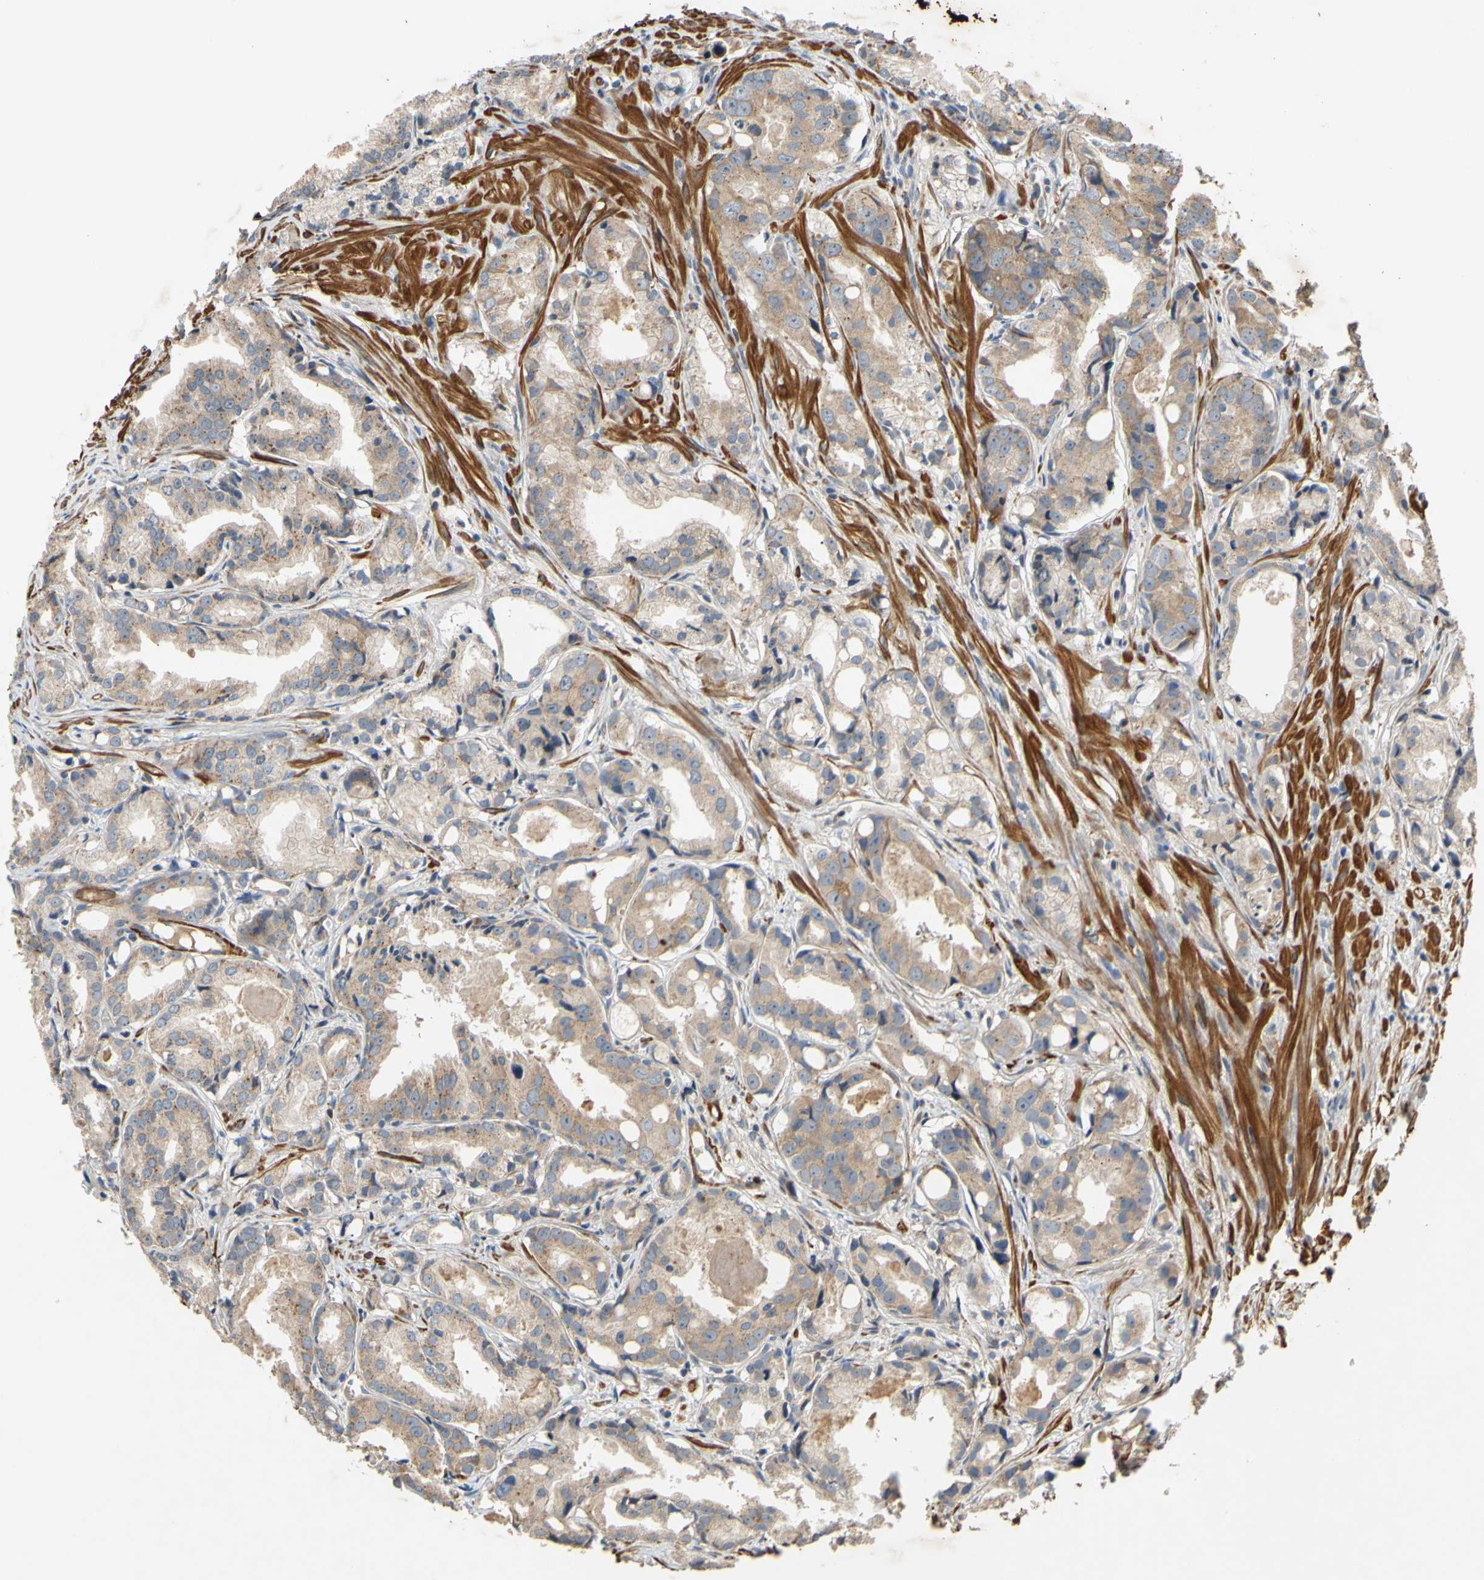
{"staining": {"intensity": "weak", "quantity": ">75%", "location": "cytoplasmic/membranous"}, "tissue": "prostate cancer", "cell_type": "Tumor cells", "image_type": "cancer", "snomed": [{"axis": "morphology", "description": "Adenocarcinoma, Low grade"}, {"axis": "topography", "description": "Prostate"}], "caption": "High-magnification brightfield microscopy of prostate cancer stained with DAB (brown) and counterstained with hematoxylin (blue). tumor cells exhibit weak cytoplasmic/membranous staining is seen in approximately>75% of cells.", "gene": "PARD6A", "patient": {"sex": "male", "age": 72}}